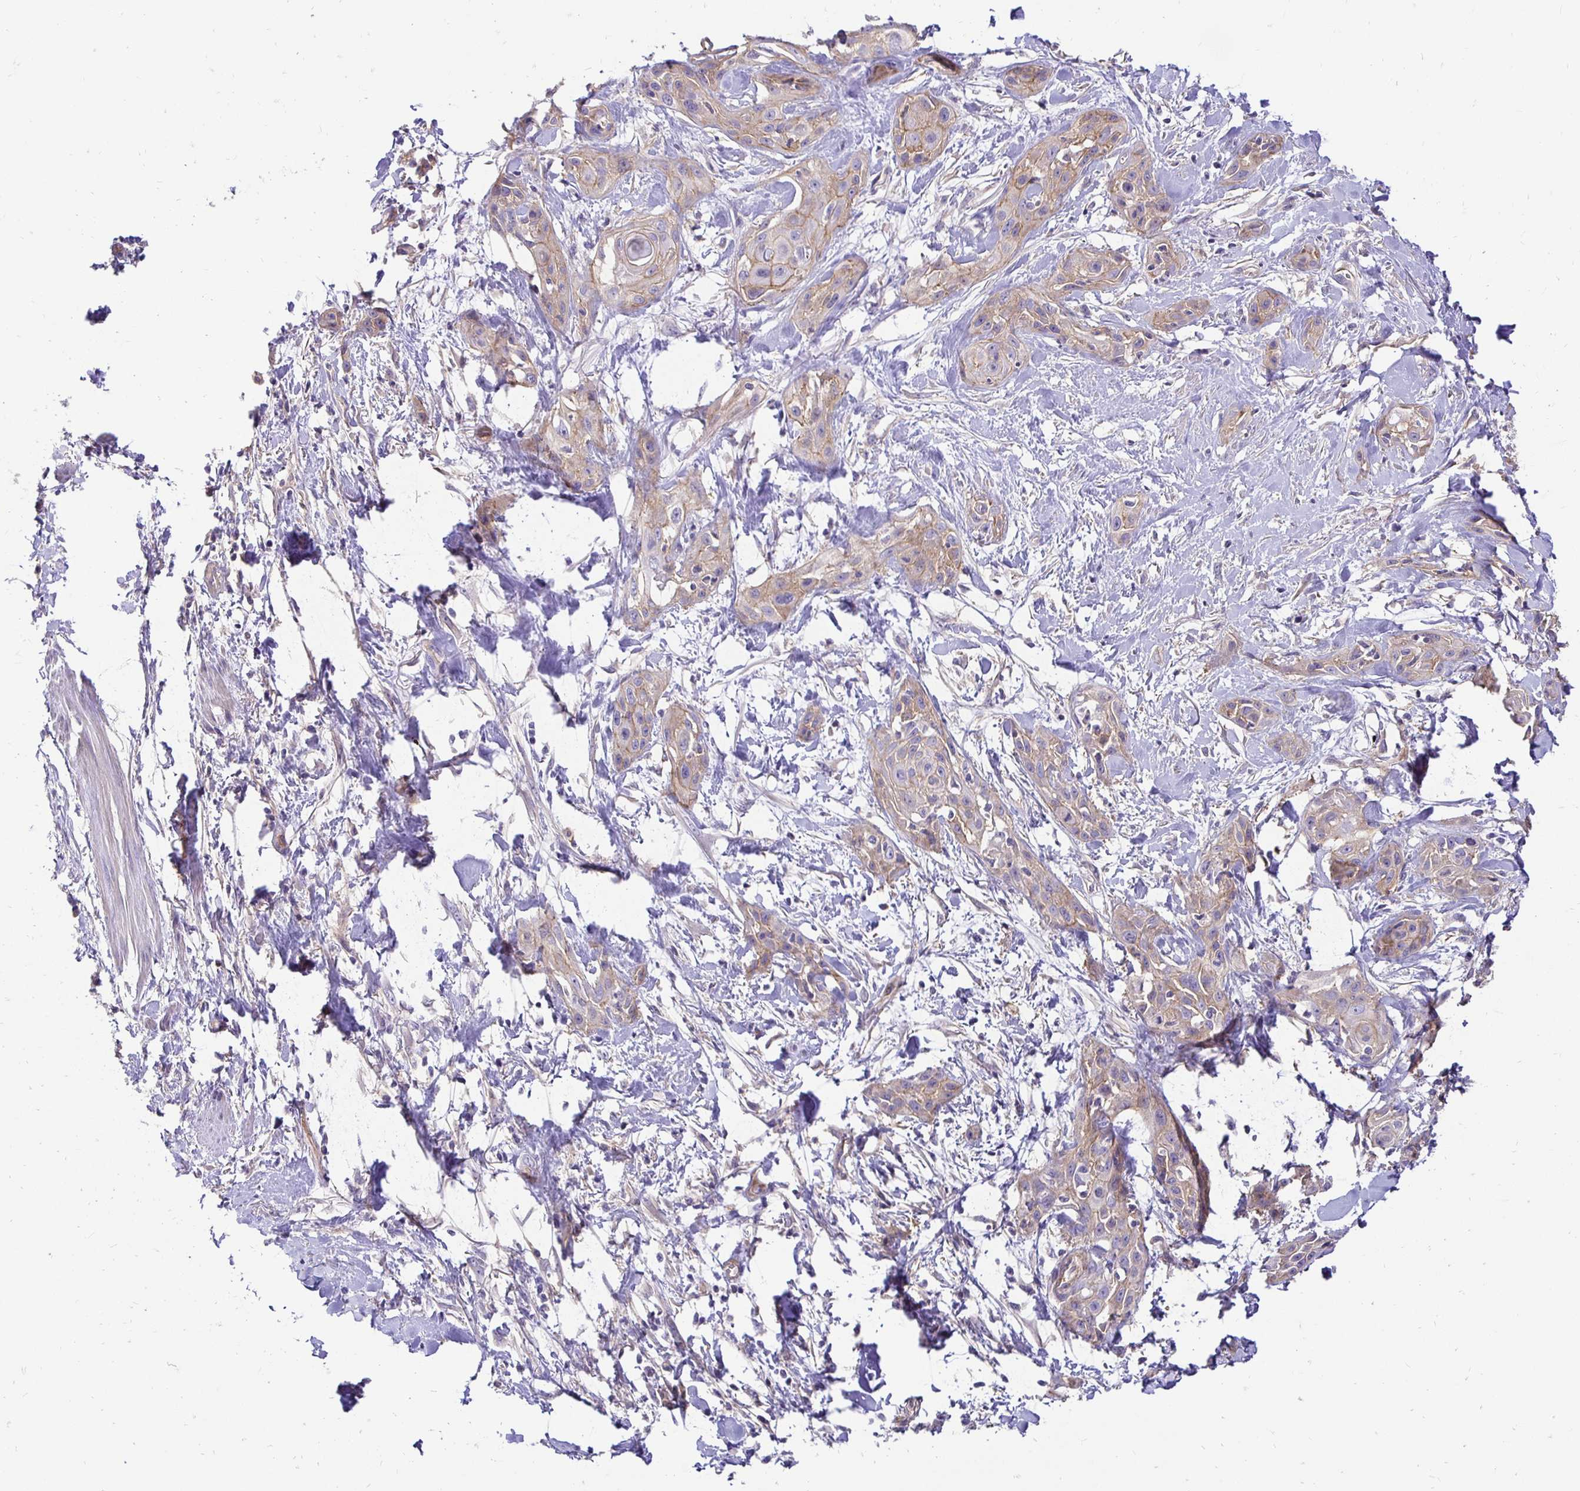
{"staining": {"intensity": "weak", "quantity": "25%-75%", "location": "cytoplasmic/membranous"}, "tissue": "skin cancer", "cell_type": "Tumor cells", "image_type": "cancer", "snomed": [{"axis": "morphology", "description": "Squamous cell carcinoma, NOS"}, {"axis": "topography", "description": "Skin"}, {"axis": "topography", "description": "Anal"}], "caption": "A histopathology image of skin cancer (squamous cell carcinoma) stained for a protein displays weak cytoplasmic/membranous brown staining in tumor cells.", "gene": "SLC9A1", "patient": {"sex": "male", "age": 64}}